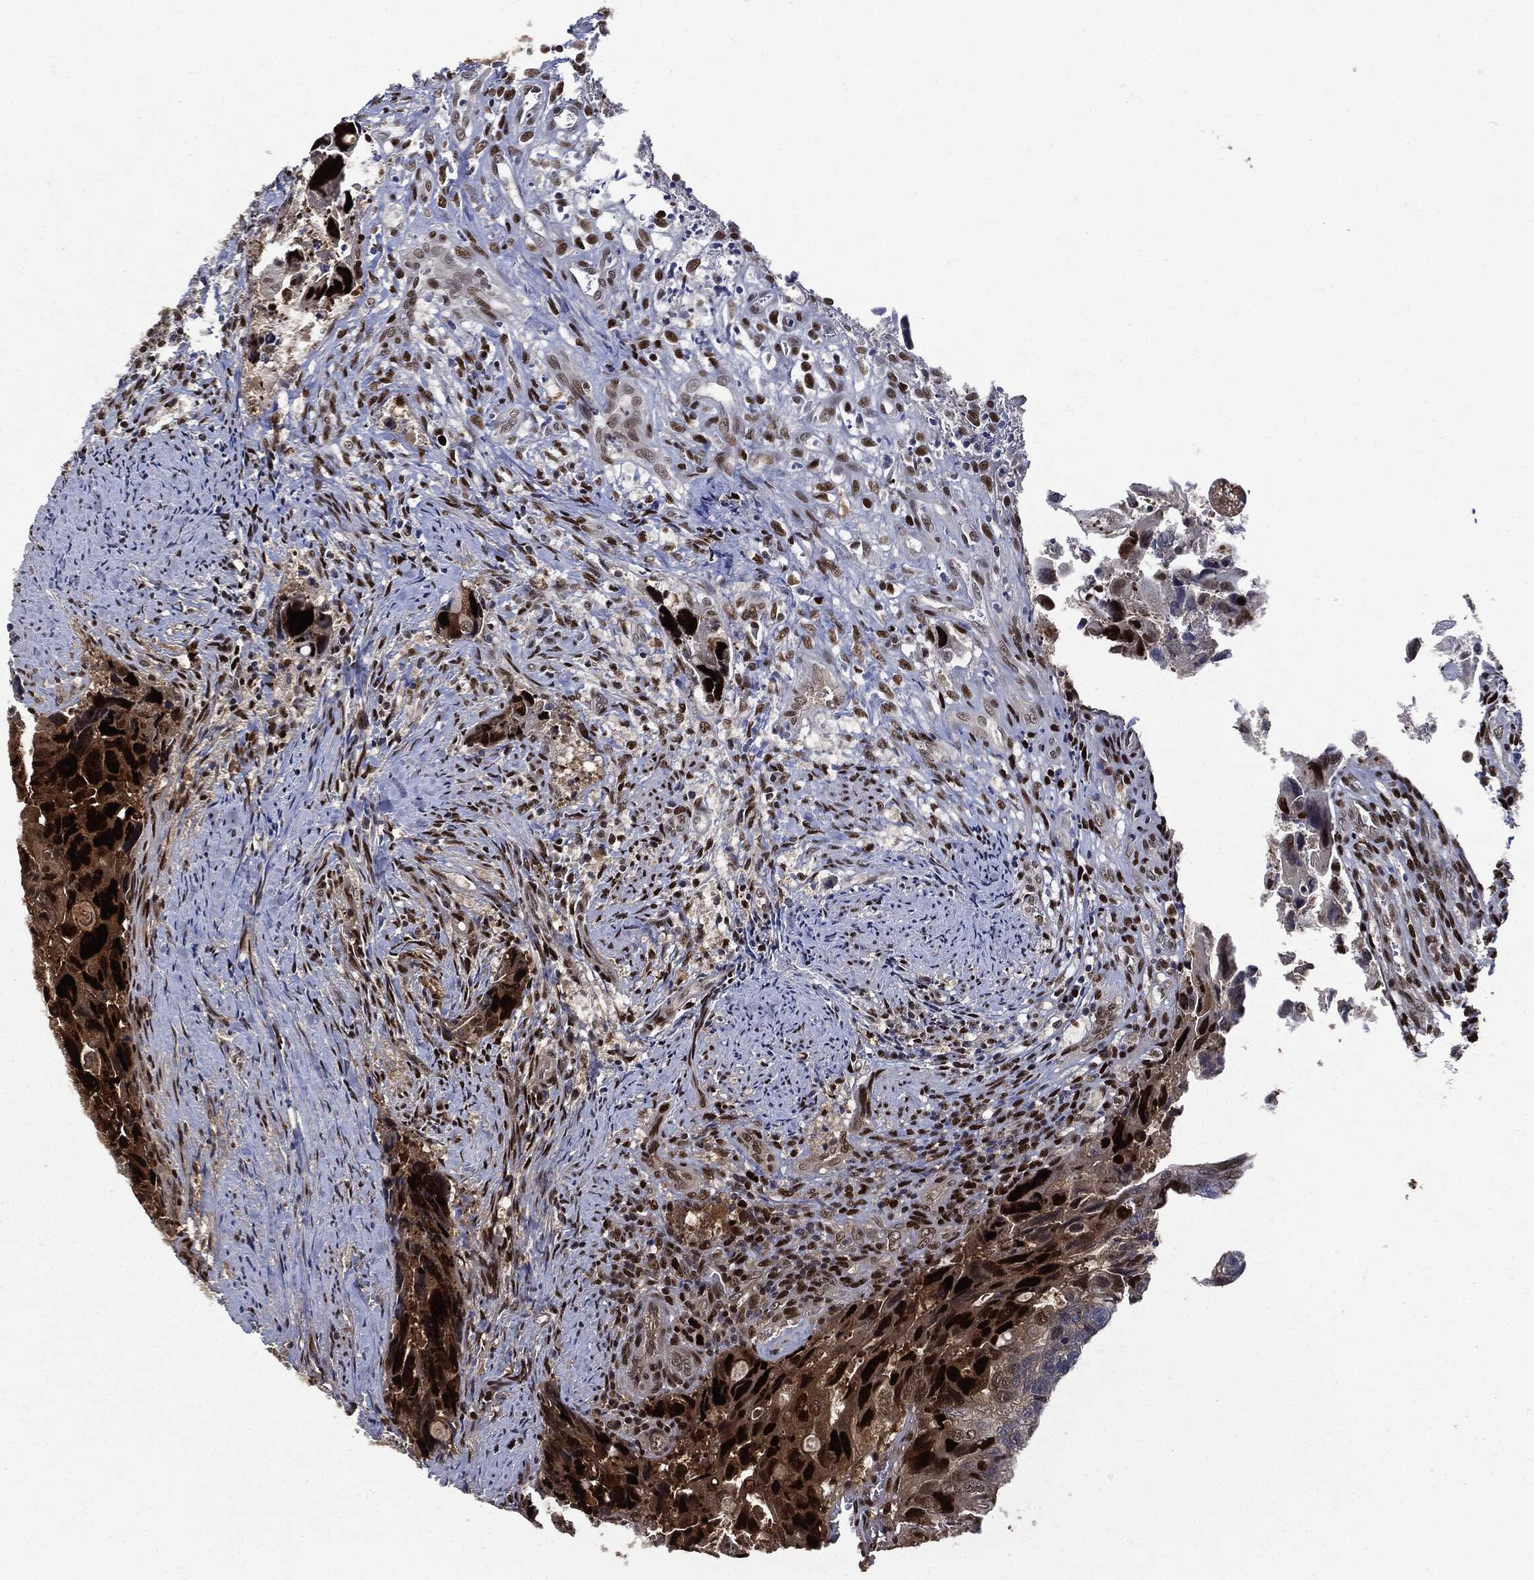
{"staining": {"intensity": "strong", "quantity": "25%-75%", "location": "nuclear"}, "tissue": "colorectal cancer", "cell_type": "Tumor cells", "image_type": "cancer", "snomed": [{"axis": "morphology", "description": "Adenocarcinoma, NOS"}, {"axis": "topography", "description": "Rectum"}], "caption": "Immunohistochemistry staining of colorectal cancer (adenocarcinoma), which displays high levels of strong nuclear staining in approximately 25%-75% of tumor cells indicating strong nuclear protein positivity. The staining was performed using DAB (brown) for protein detection and nuclei were counterstained in hematoxylin (blue).", "gene": "PCNA", "patient": {"sex": "male", "age": 62}}